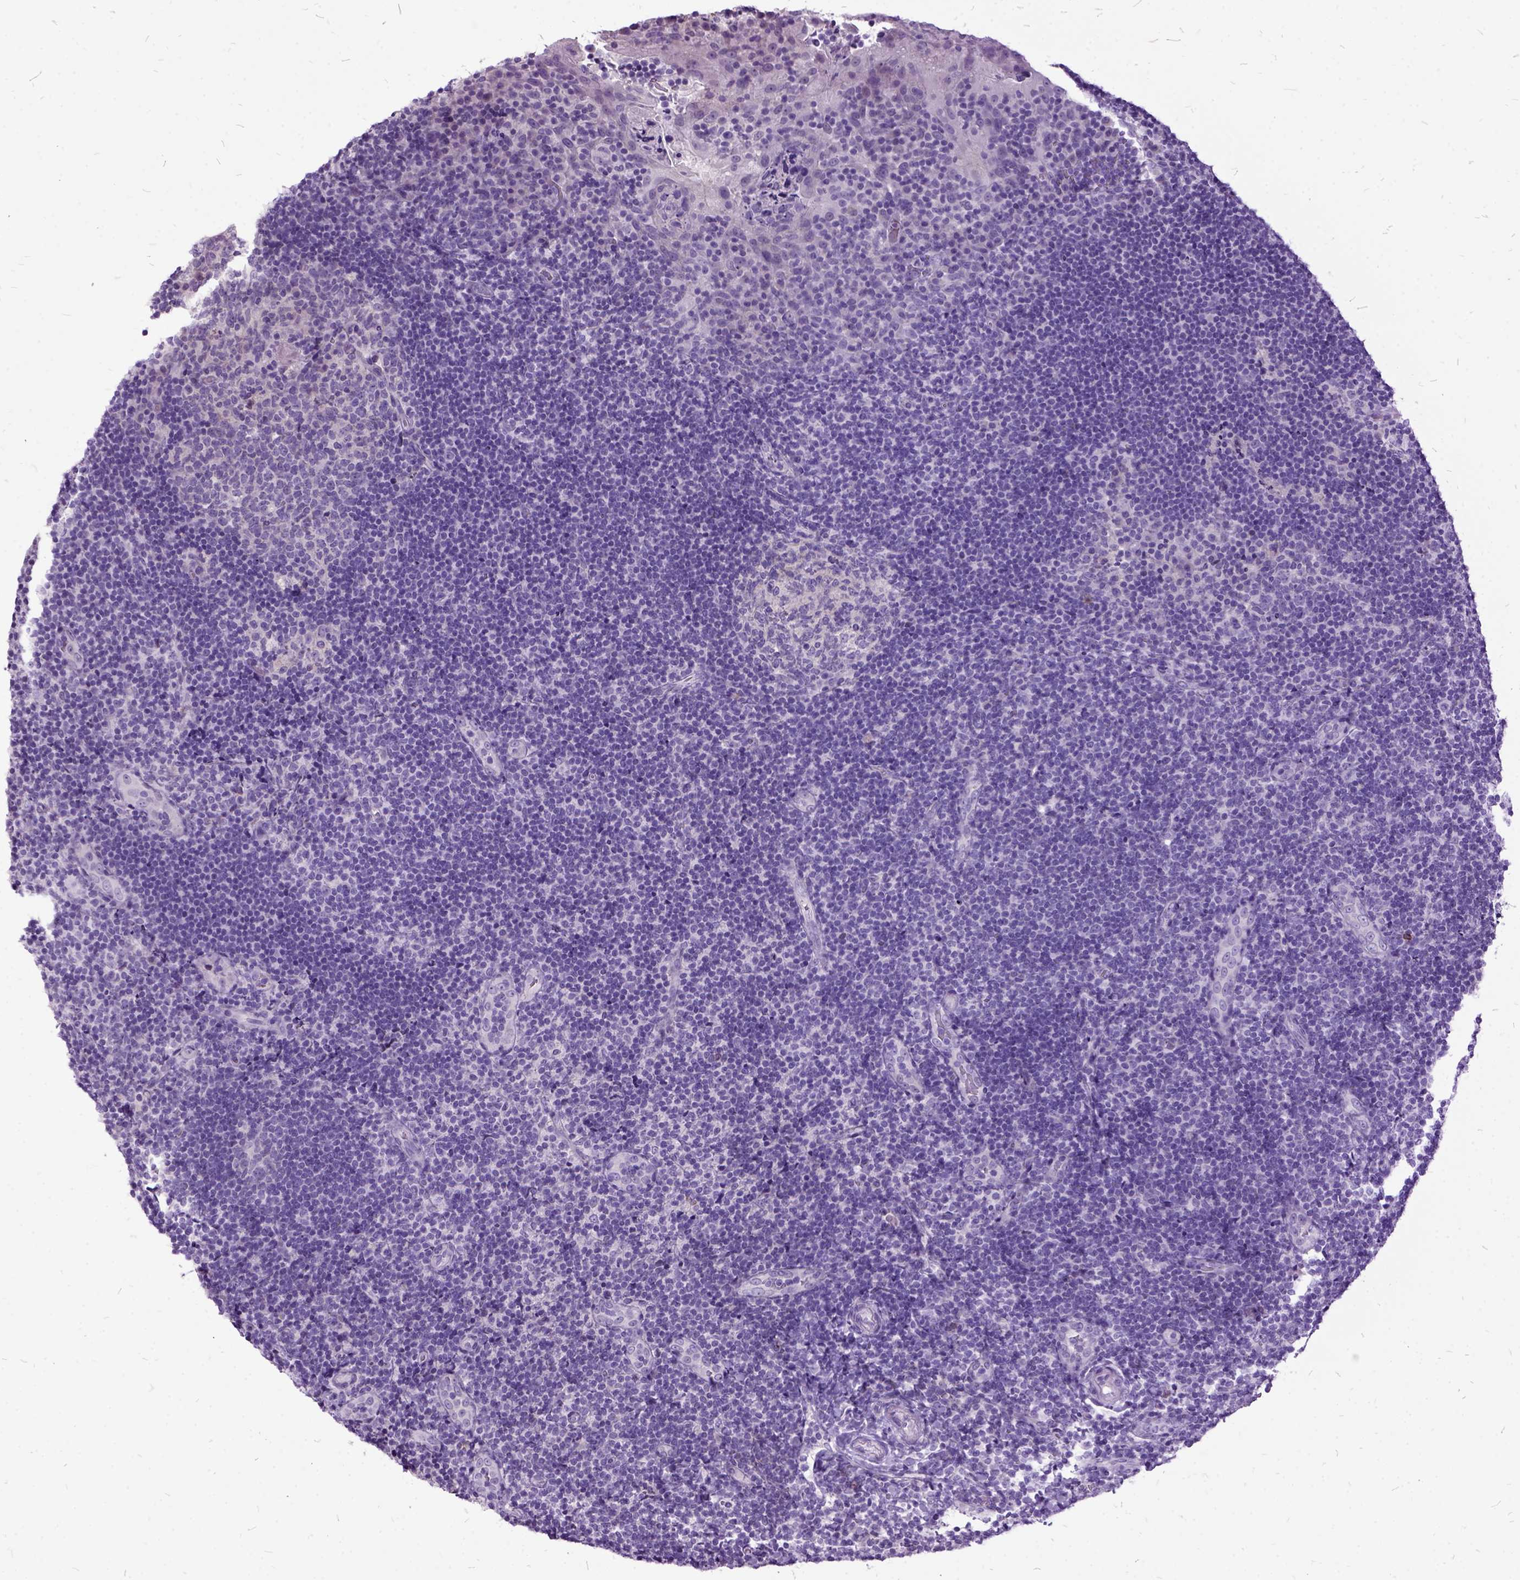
{"staining": {"intensity": "negative", "quantity": "none", "location": "none"}, "tissue": "tonsil", "cell_type": "Germinal center cells", "image_type": "normal", "snomed": [{"axis": "morphology", "description": "Normal tissue, NOS"}, {"axis": "topography", "description": "Tonsil"}], "caption": "Tonsil was stained to show a protein in brown. There is no significant expression in germinal center cells. (DAB (3,3'-diaminobenzidine) immunohistochemistry with hematoxylin counter stain).", "gene": "MME", "patient": {"sex": "male", "age": 17}}